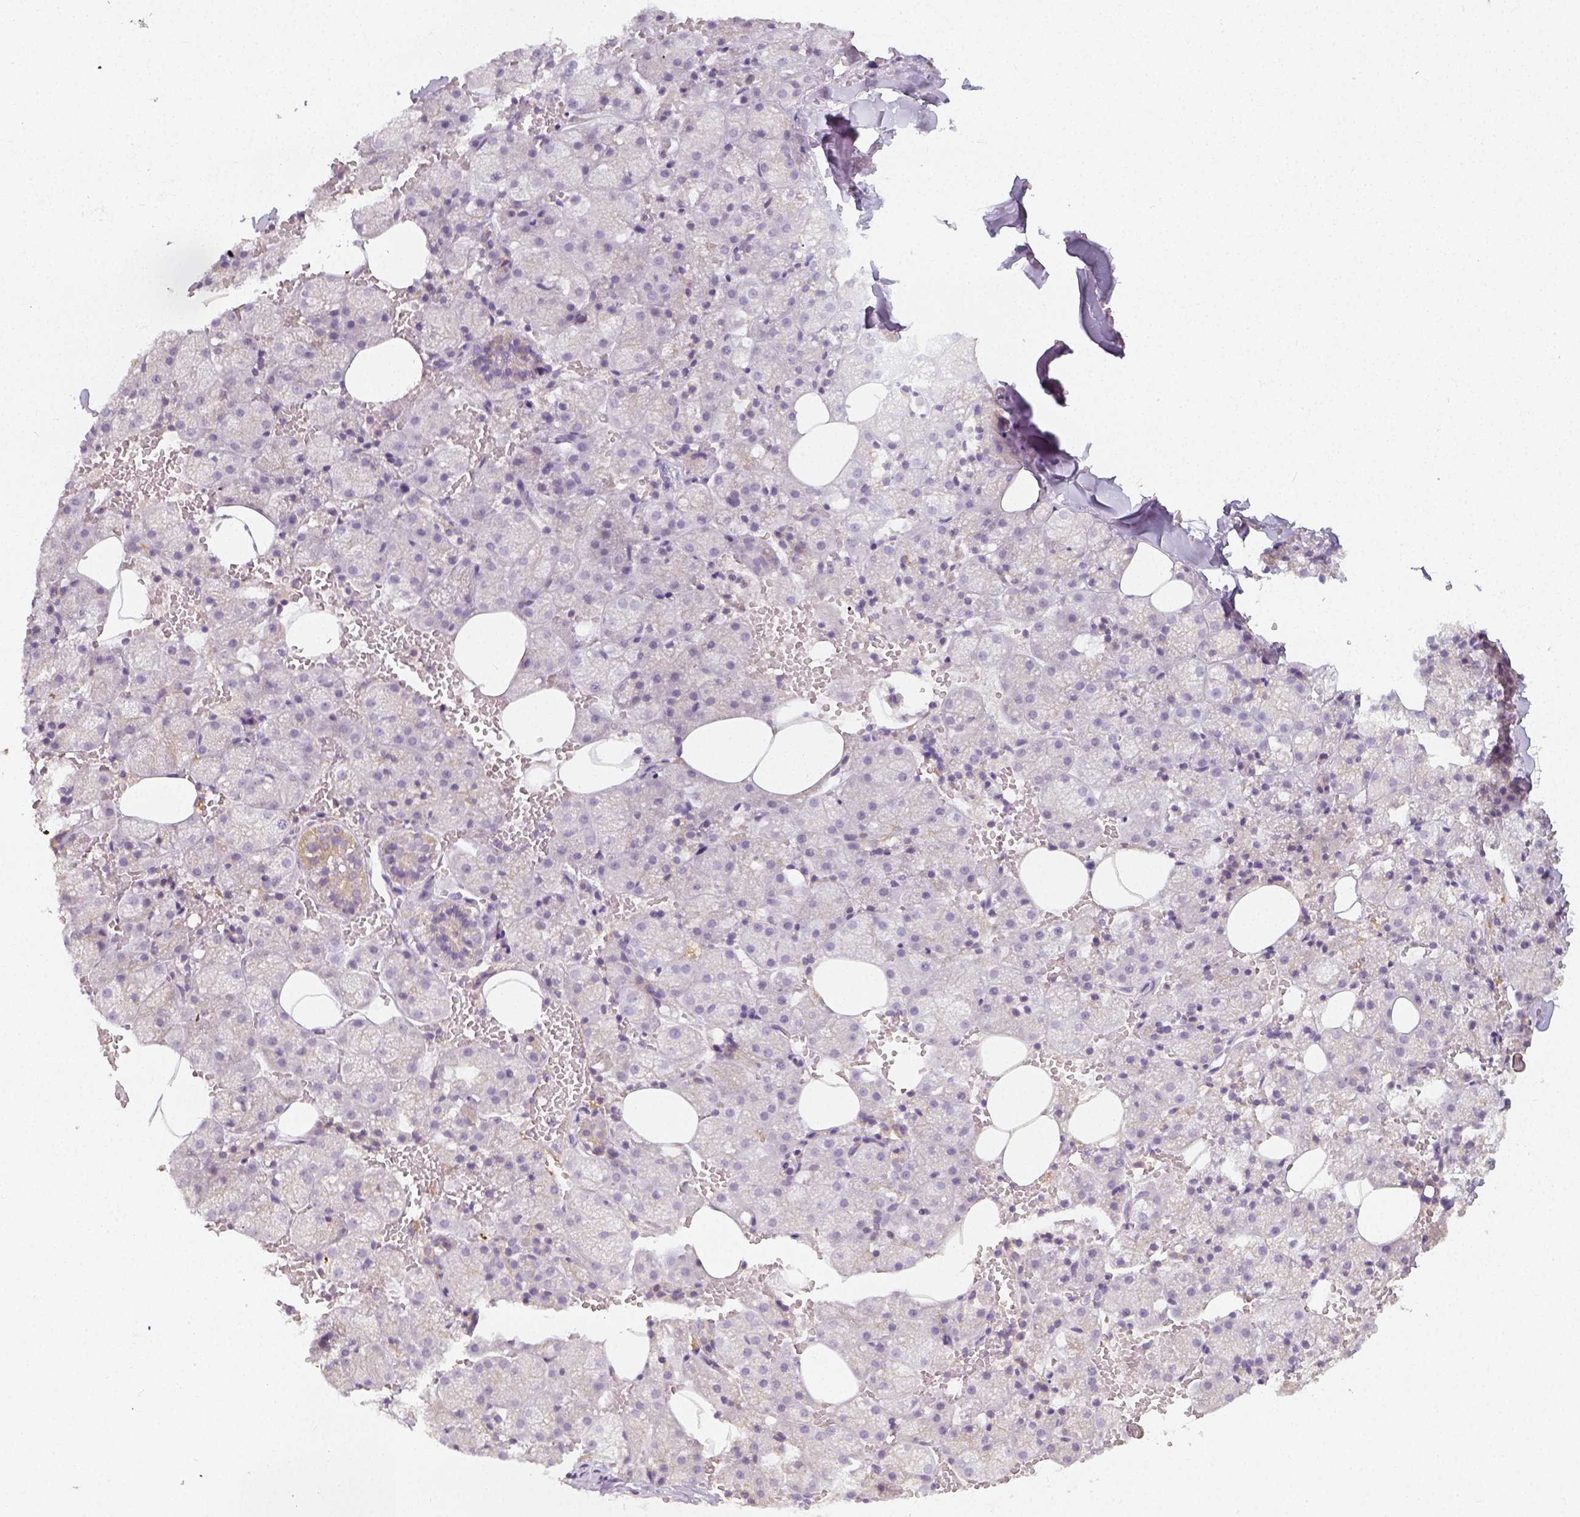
{"staining": {"intensity": "weak", "quantity": "<25%", "location": "cytoplasmic/membranous"}, "tissue": "salivary gland", "cell_type": "Glandular cells", "image_type": "normal", "snomed": [{"axis": "morphology", "description": "Normal tissue, NOS"}, {"axis": "topography", "description": "Salivary gland"}, {"axis": "topography", "description": "Peripheral nerve tissue"}], "caption": "Immunohistochemistry (IHC) of benign salivary gland reveals no staining in glandular cells.", "gene": "PTPRJ", "patient": {"sex": "male", "age": 38}}